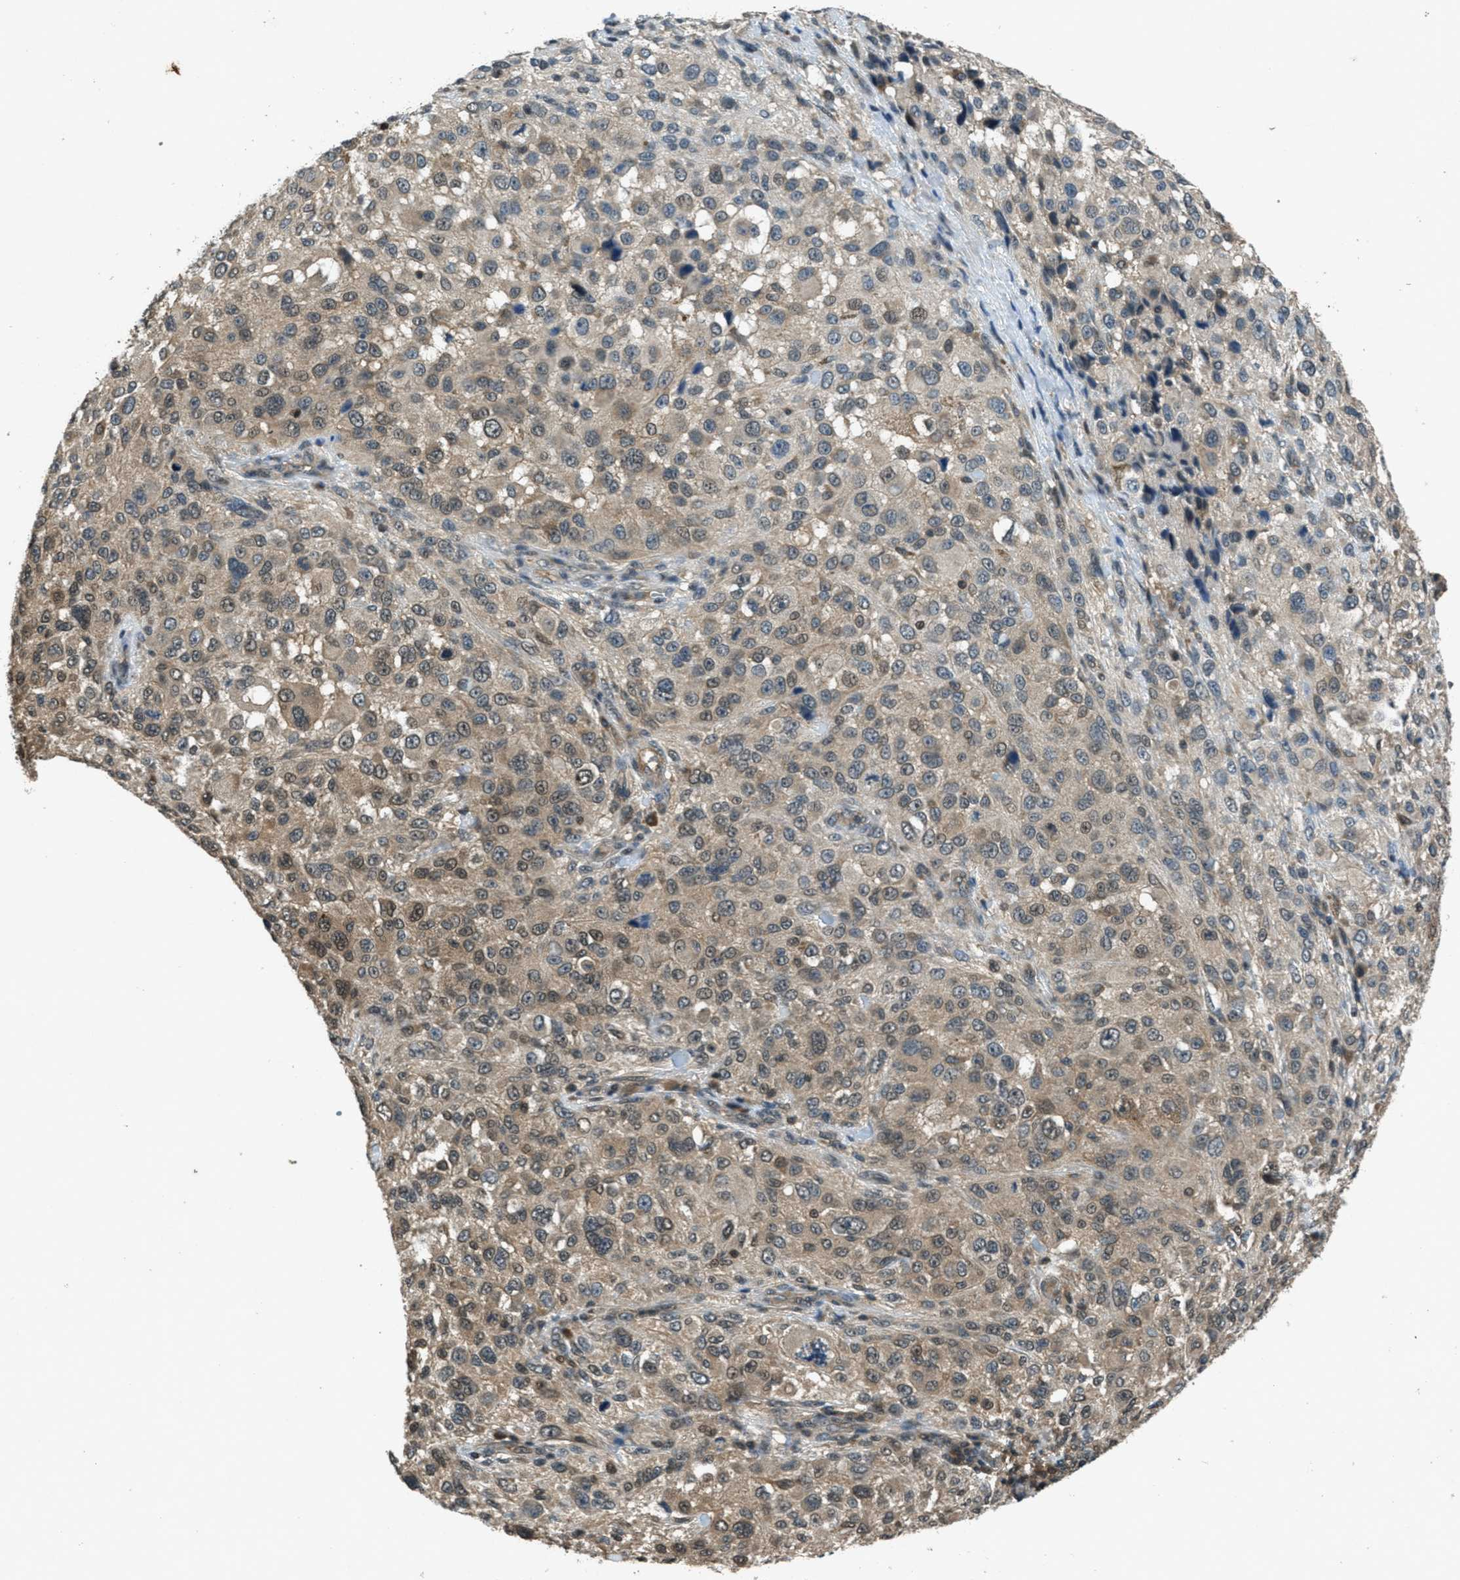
{"staining": {"intensity": "weak", "quantity": ">75%", "location": "cytoplasmic/membranous"}, "tissue": "melanoma", "cell_type": "Tumor cells", "image_type": "cancer", "snomed": [{"axis": "morphology", "description": "Necrosis, NOS"}, {"axis": "morphology", "description": "Malignant melanoma, NOS"}, {"axis": "topography", "description": "Skin"}], "caption": "This histopathology image exhibits immunohistochemistry staining of melanoma, with low weak cytoplasmic/membranous staining in about >75% of tumor cells.", "gene": "DUSP6", "patient": {"sex": "female", "age": 87}}